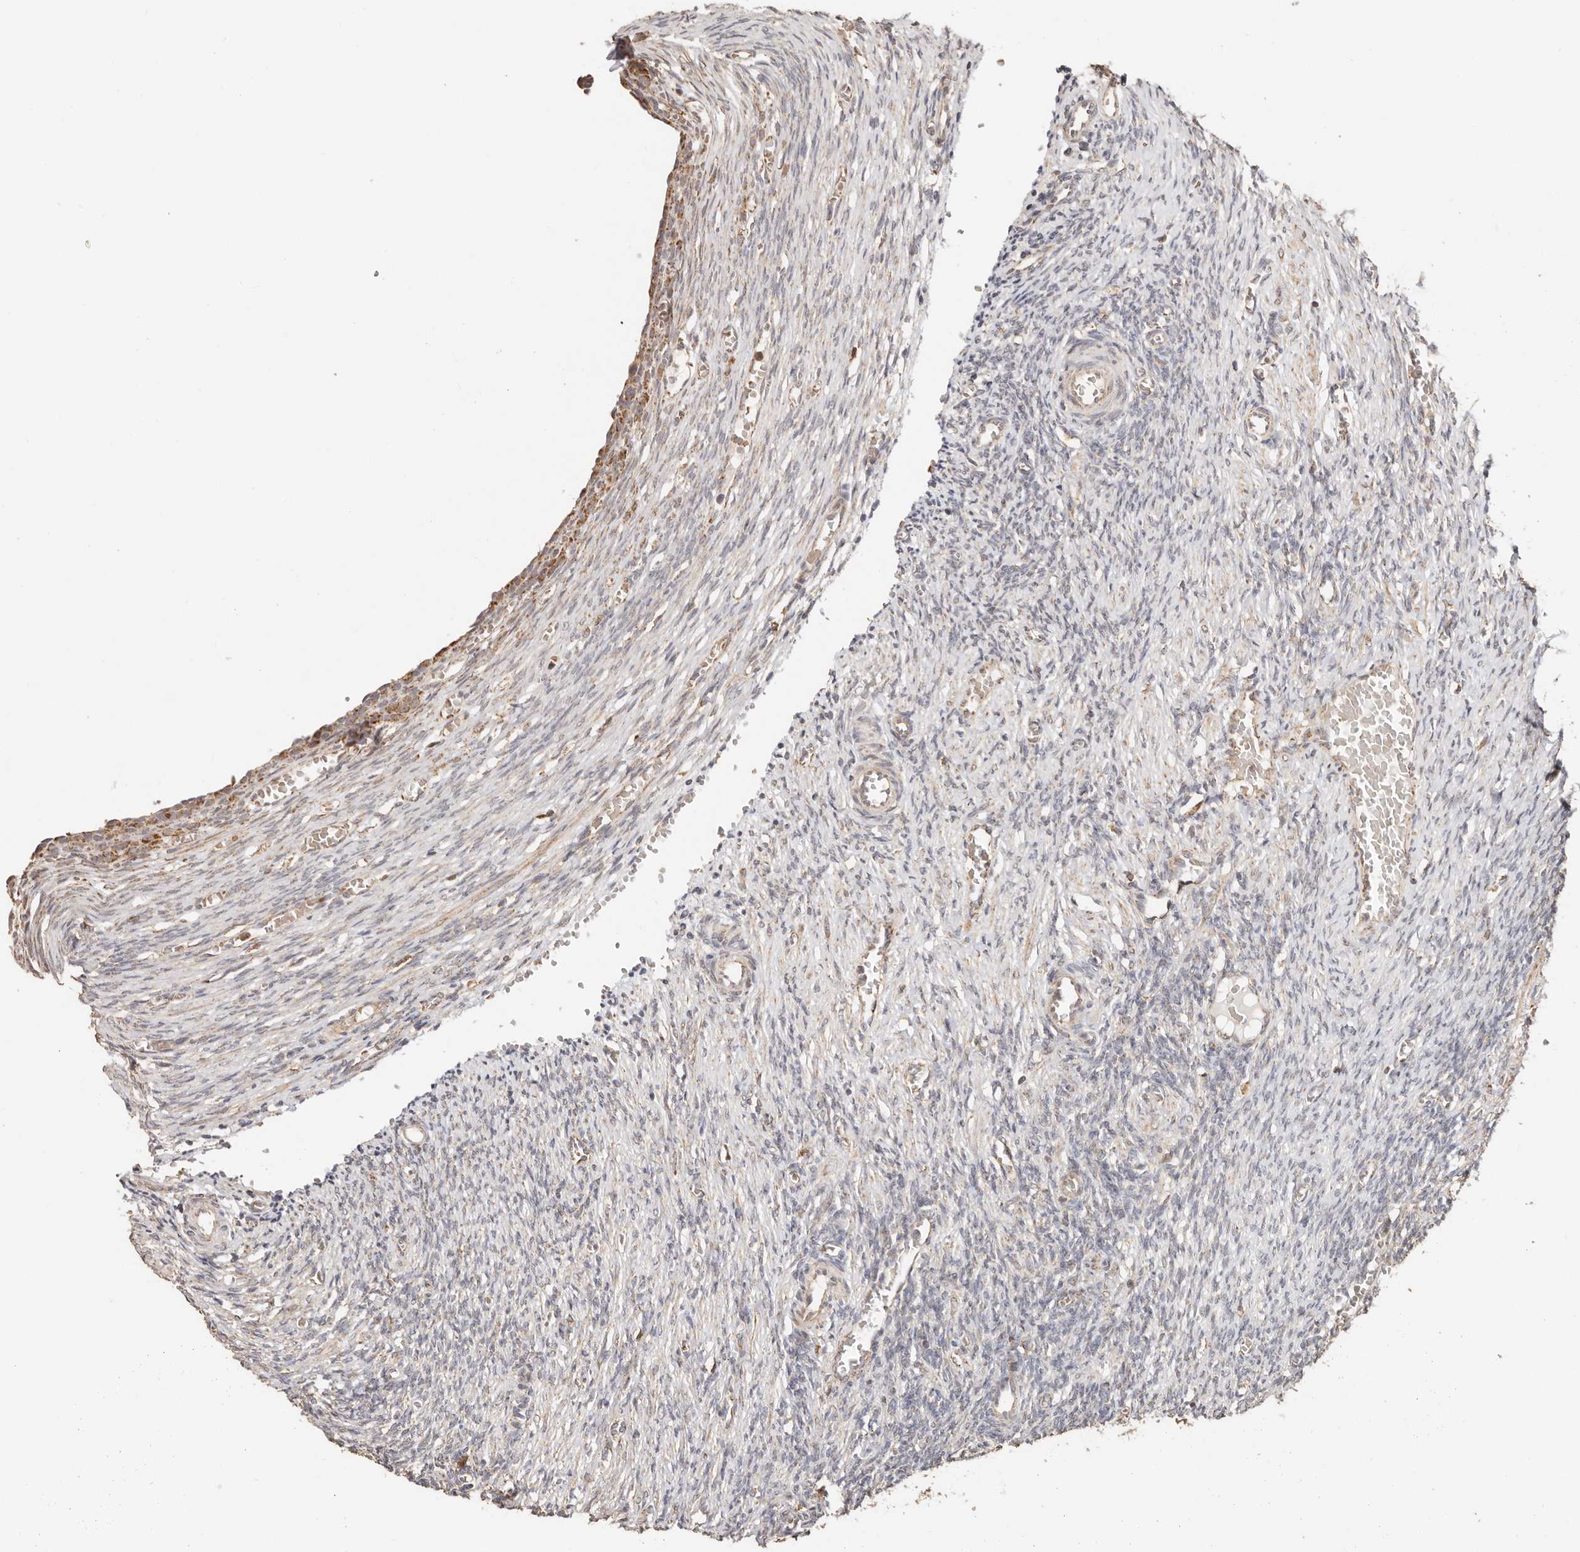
{"staining": {"intensity": "weak", "quantity": "25%-75%", "location": "cytoplasmic/membranous"}, "tissue": "ovary", "cell_type": "Ovarian stroma cells", "image_type": "normal", "snomed": [{"axis": "morphology", "description": "Normal tissue, NOS"}, {"axis": "topography", "description": "Ovary"}], "caption": "A brown stain highlights weak cytoplasmic/membranous positivity of a protein in ovarian stroma cells of unremarkable human ovary. (Stains: DAB in brown, nuclei in blue, Microscopy: brightfield microscopy at high magnification).", "gene": "NDUFB11", "patient": {"sex": "female", "age": 27}}